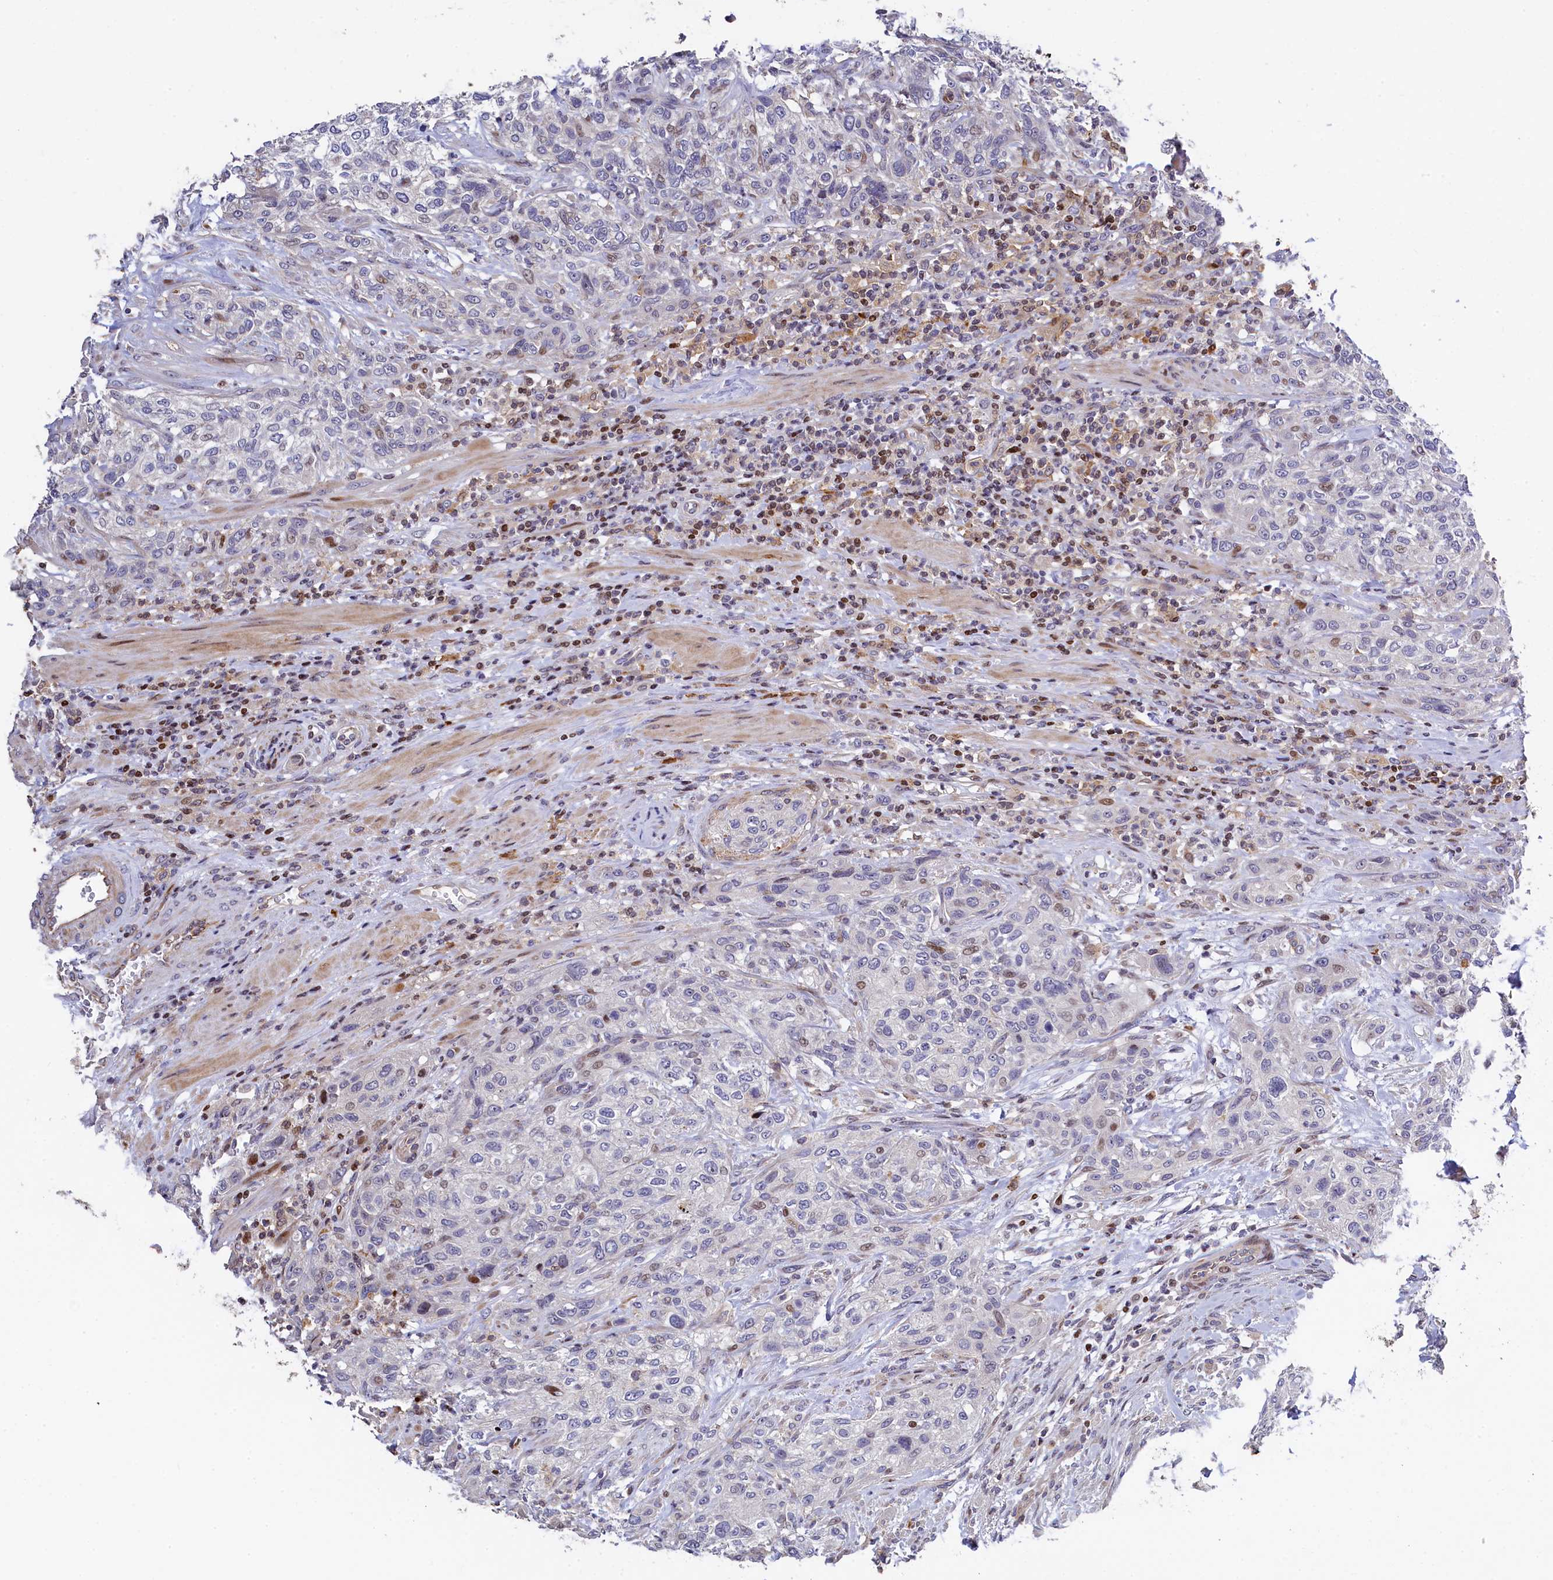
{"staining": {"intensity": "weak", "quantity": "<25%", "location": "nuclear"}, "tissue": "urothelial cancer", "cell_type": "Tumor cells", "image_type": "cancer", "snomed": [{"axis": "morphology", "description": "Normal tissue, NOS"}, {"axis": "morphology", "description": "Urothelial carcinoma, NOS"}, {"axis": "topography", "description": "Urinary bladder"}, {"axis": "topography", "description": "Peripheral nerve tissue"}], "caption": "Tumor cells show no significant expression in transitional cell carcinoma.", "gene": "TGDS", "patient": {"sex": "male", "age": 35}}